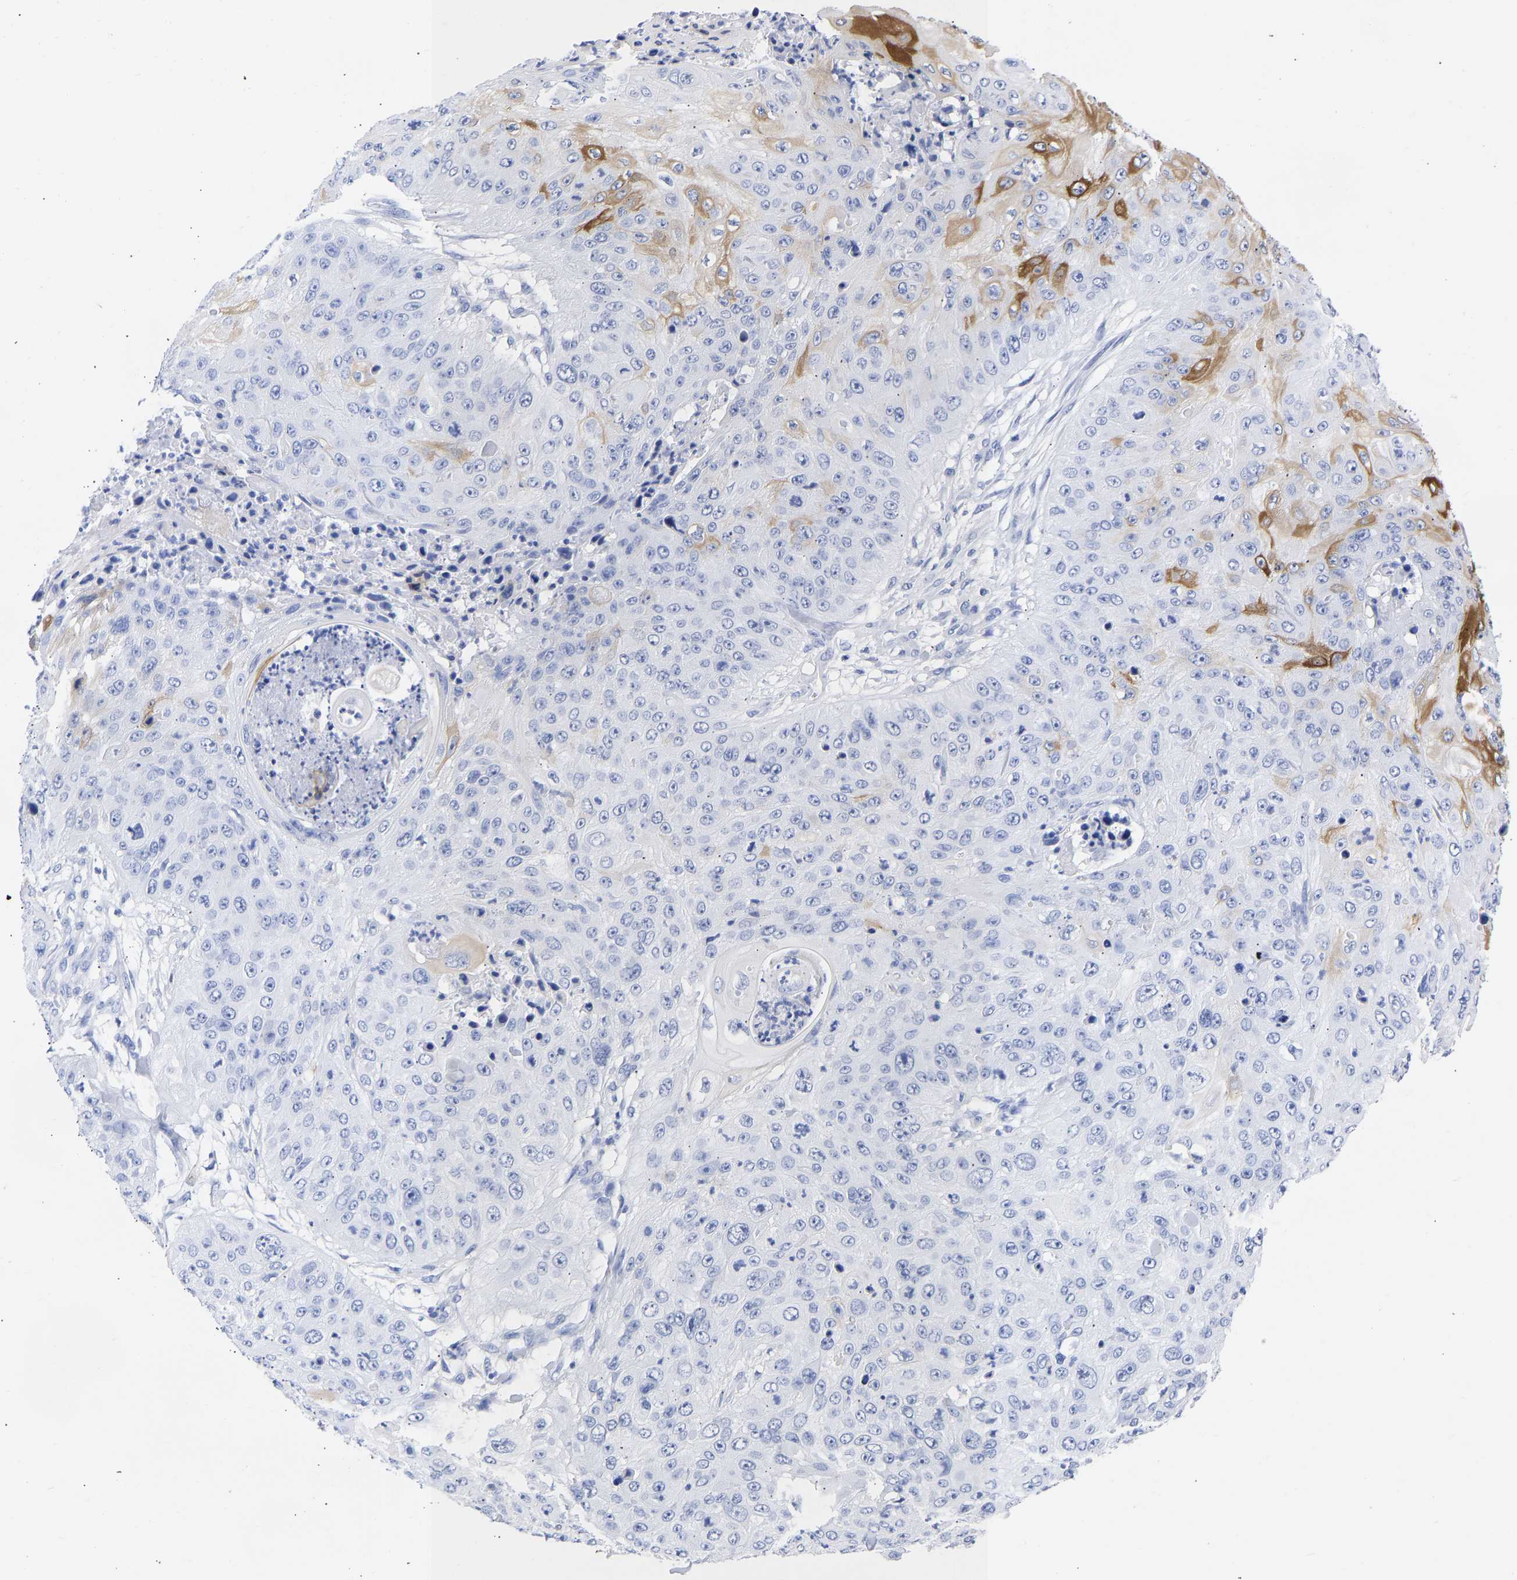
{"staining": {"intensity": "moderate", "quantity": "<25%", "location": "cytoplasmic/membranous"}, "tissue": "skin cancer", "cell_type": "Tumor cells", "image_type": "cancer", "snomed": [{"axis": "morphology", "description": "Squamous cell carcinoma, NOS"}, {"axis": "topography", "description": "Skin"}], "caption": "Protein staining by IHC reveals moderate cytoplasmic/membranous expression in about <25% of tumor cells in squamous cell carcinoma (skin).", "gene": "KRT1", "patient": {"sex": "female", "age": 80}}